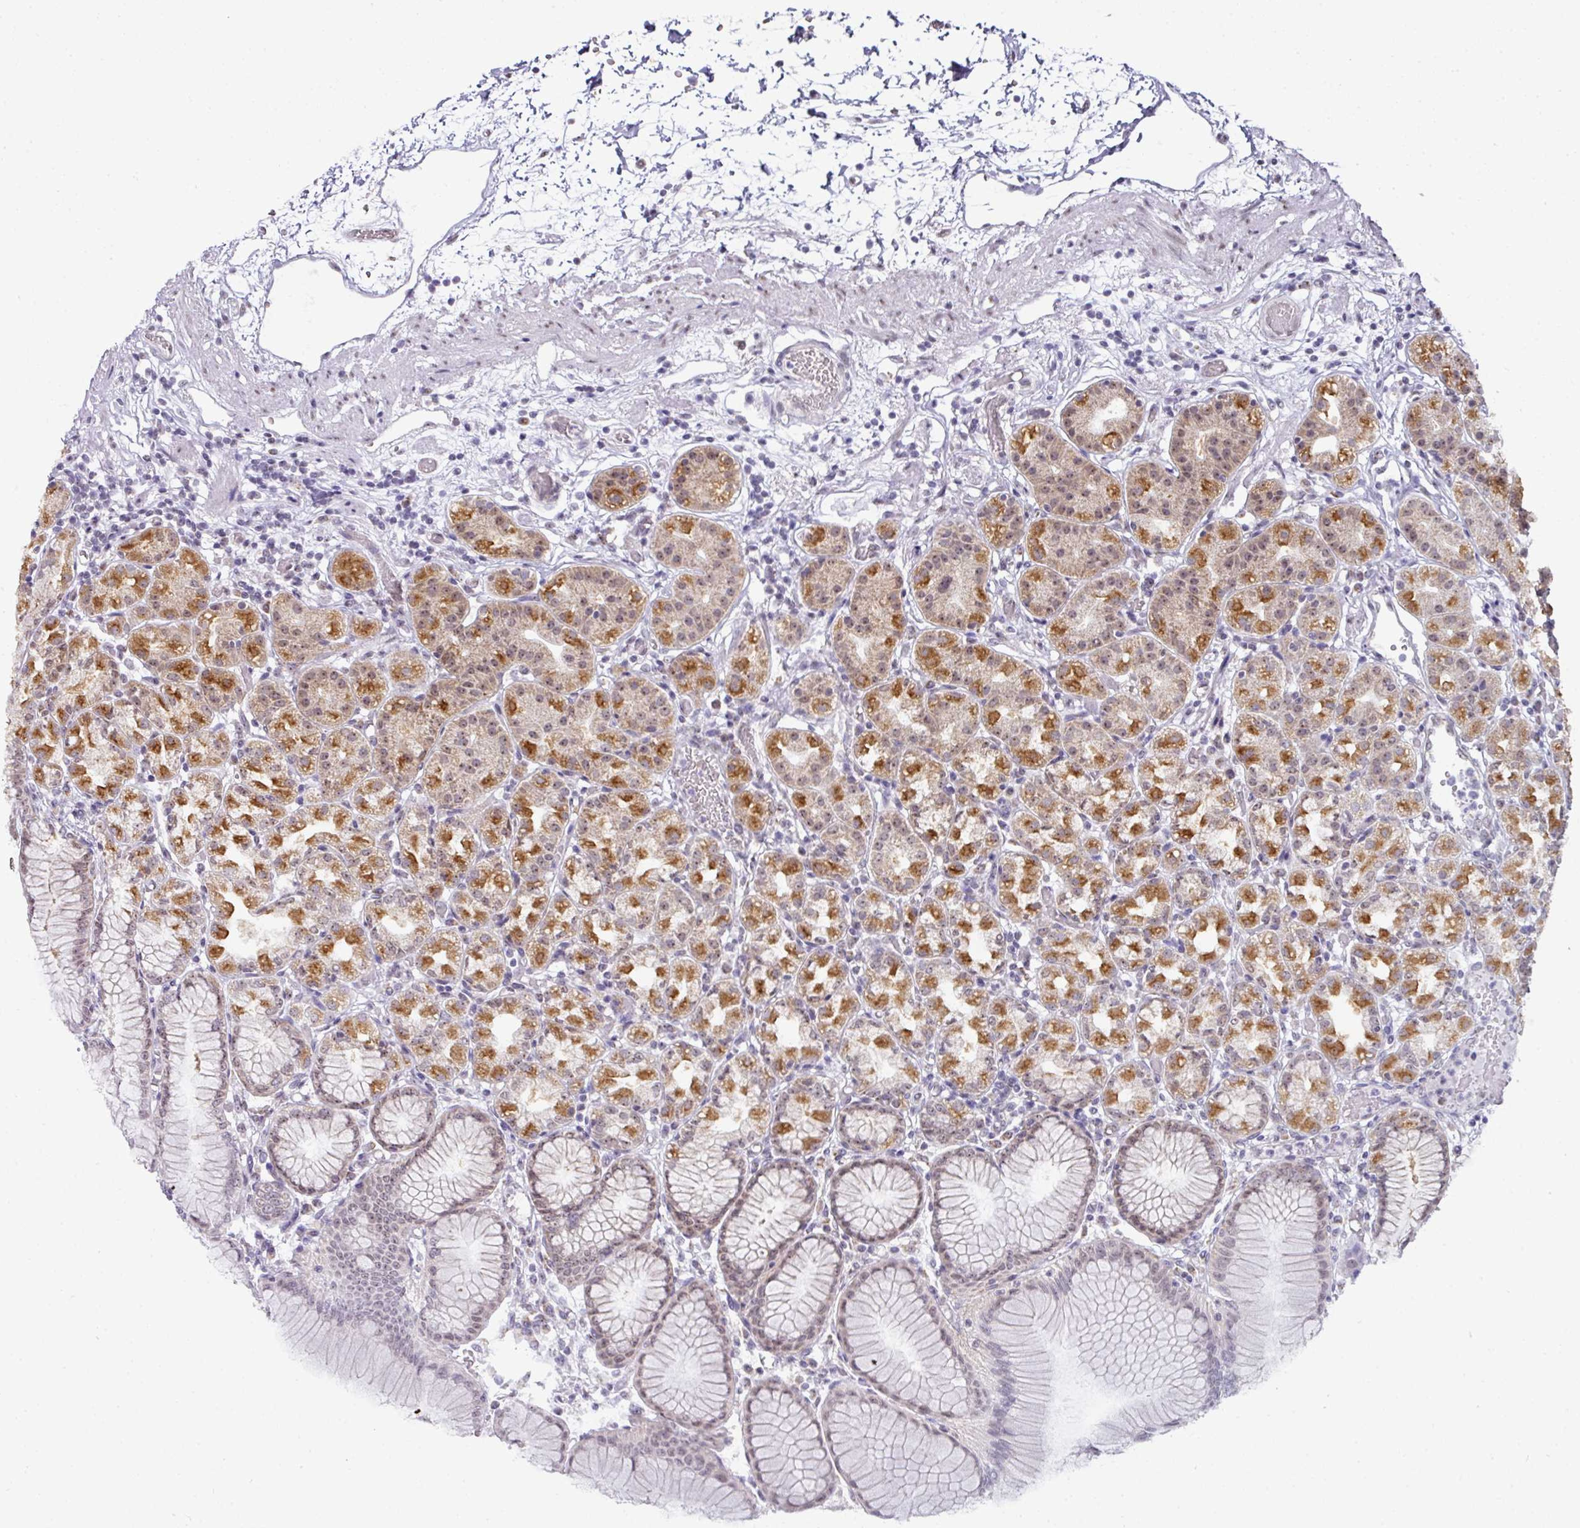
{"staining": {"intensity": "moderate", "quantity": "25%-75%", "location": "cytoplasmic/membranous,nuclear"}, "tissue": "stomach", "cell_type": "Glandular cells", "image_type": "normal", "snomed": [{"axis": "morphology", "description": "Normal tissue, NOS"}, {"axis": "topography", "description": "Stomach"}], "caption": "Moderate cytoplasmic/membranous,nuclear expression is appreciated in about 25%-75% of glandular cells in unremarkable stomach.", "gene": "NACC2", "patient": {"sex": "female", "age": 57}}